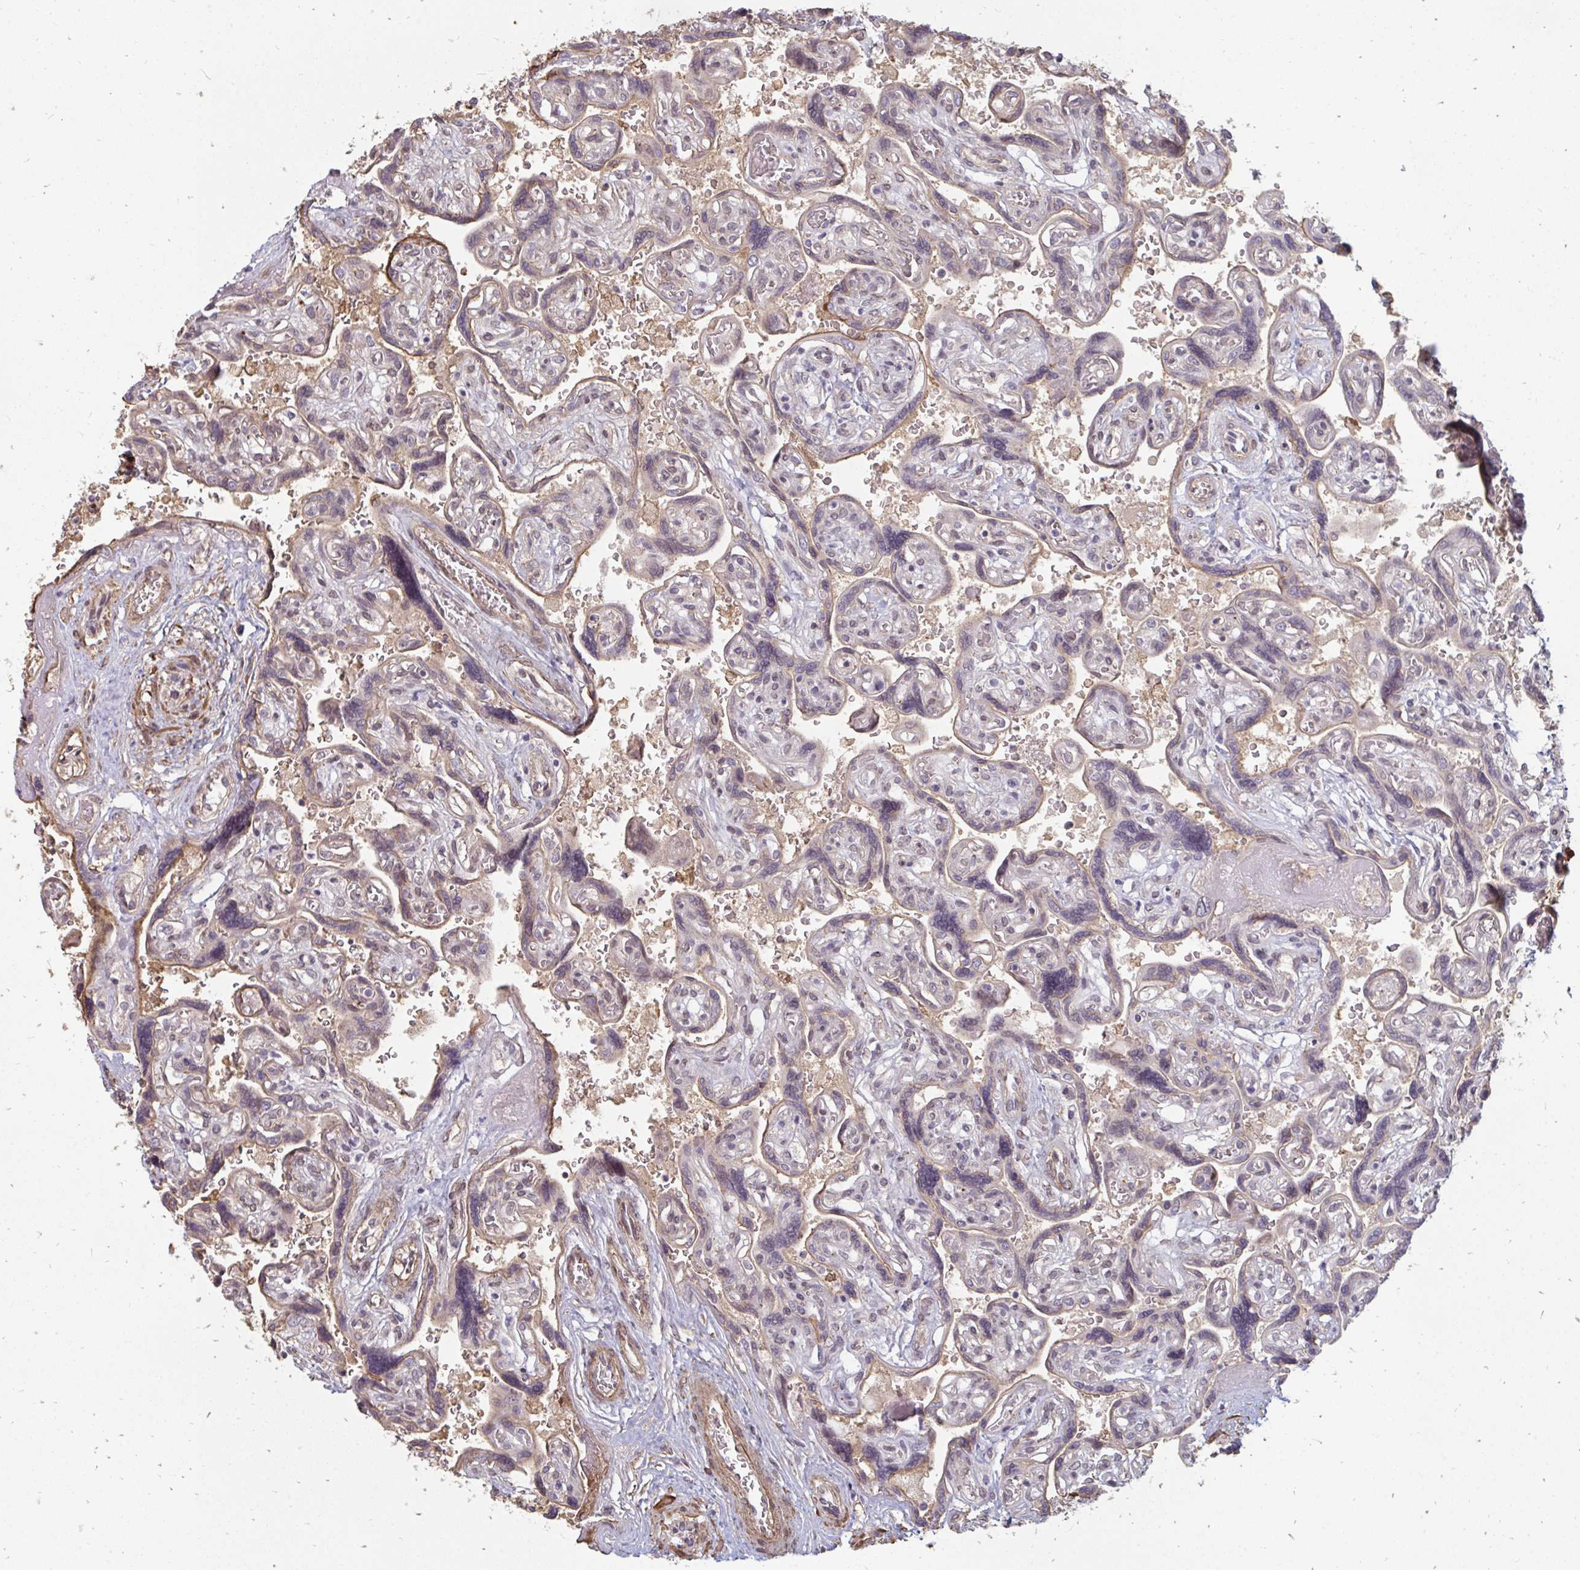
{"staining": {"intensity": "weak", "quantity": "25%-75%", "location": "cytoplasmic/membranous"}, "tissue": "placenta", "cell_type": "Decidual cells", "image_type": "normal", "snomed": [{"axis": "morphology", "description": "Normal tissue, NOS"}, {"axis": "topography", "description": "Placenta"}], "caption": "Decidual cells exhibit low levels of weak cytoplasmic/membranous expression in about 25%-75% of cells in unremarkable placenta. The staining is performed using DAB (3,3'-diaminobenzidine) brown chromogen to label protein expression. The nuclei are counter-stained blue using hematoxylin.", "gene": "GPC5", "patient": {"sex": "female", "age": 32}}